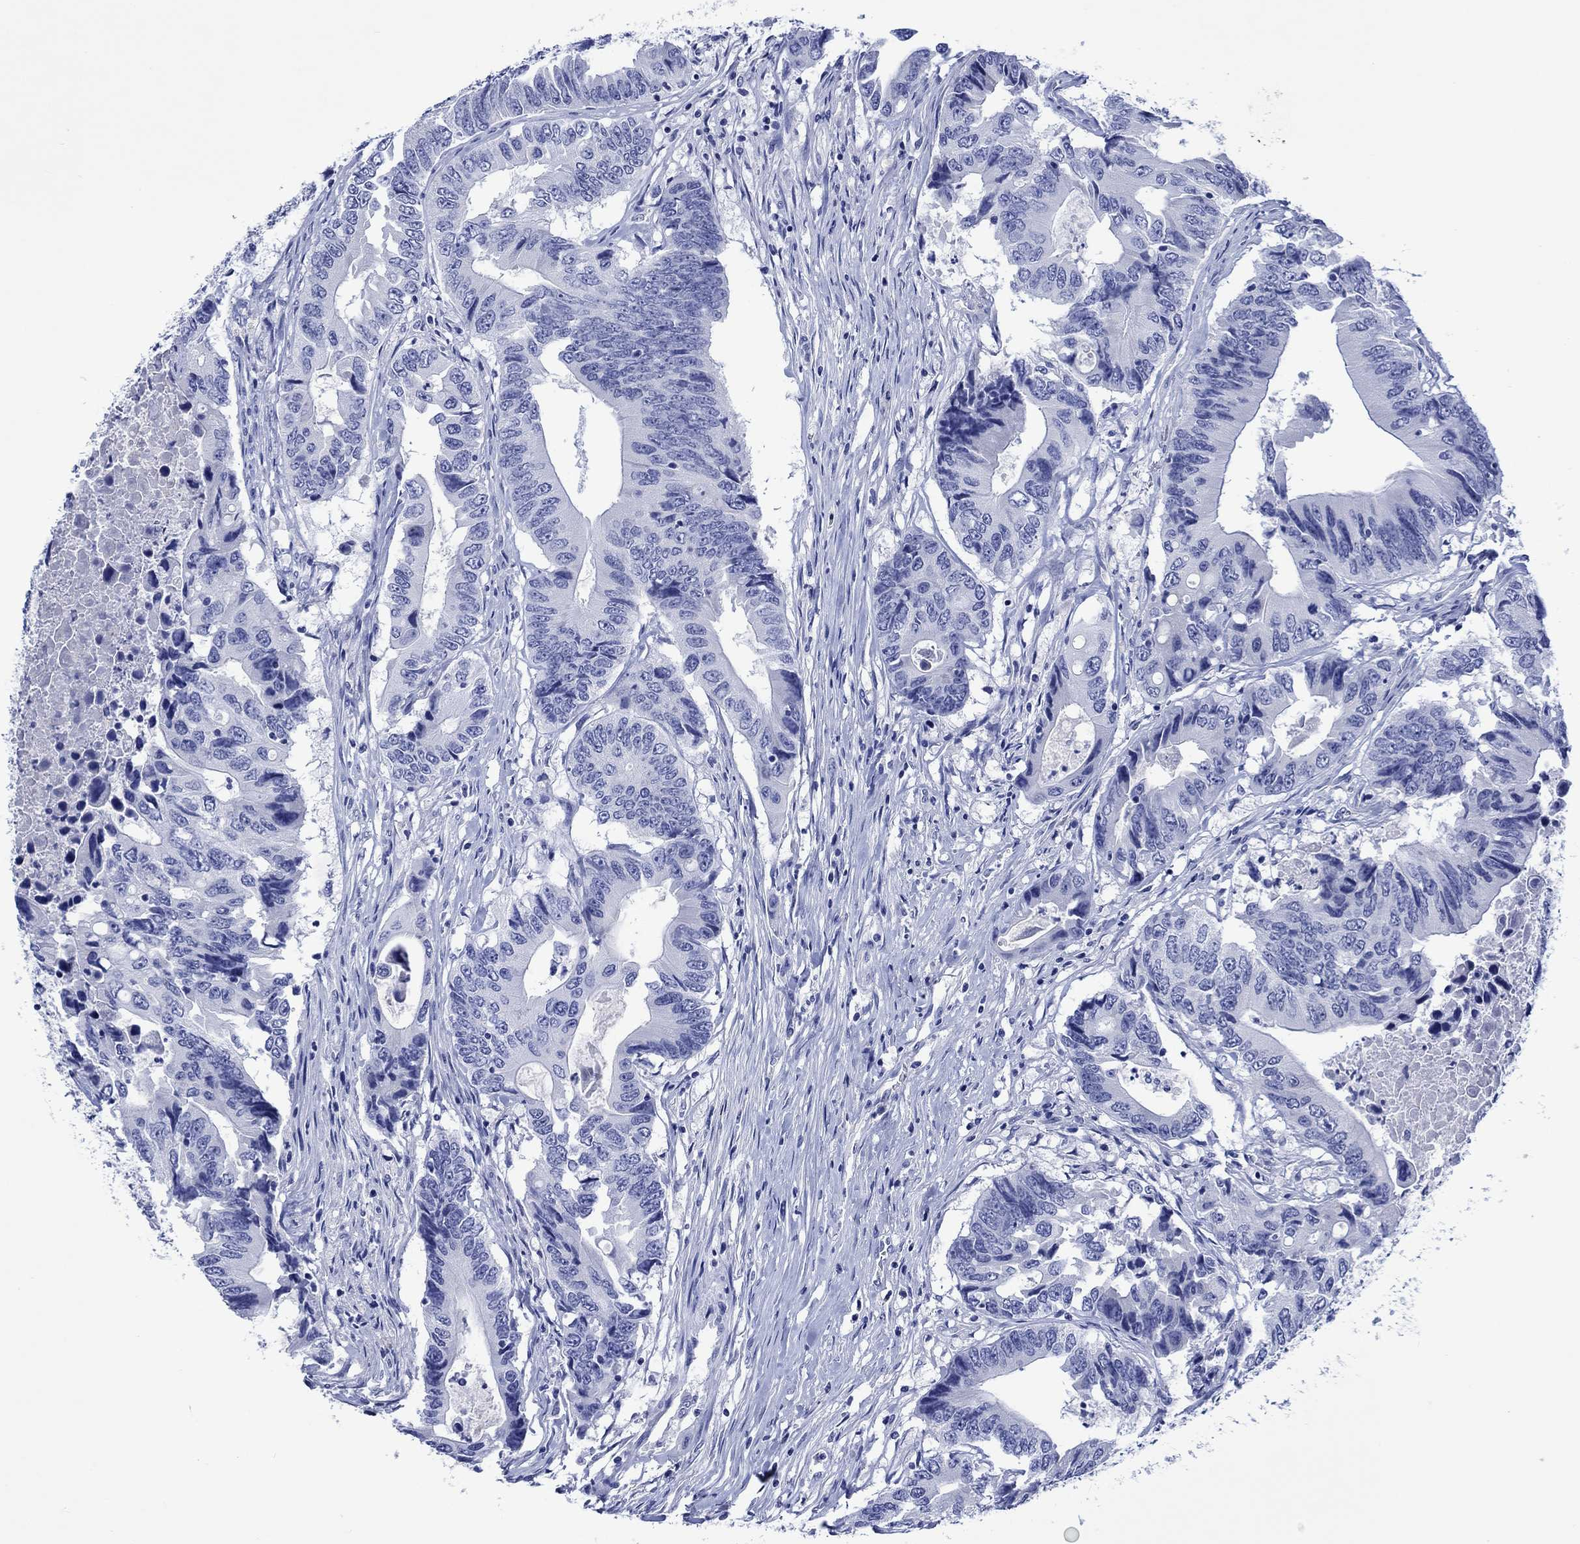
{"staining": {"intensity": "negative", "quantity": "none", "location": "none"}, "tissue": "colorectal cancer", "cell_type": "Tumor cells", "image_type": "cancer", "snomed": [{"axis": "morphology", "description": "Adenocarcinoma, NOS"}, {"axis": "topography", "description": "Colon"}], "caption": "Colorectal cancer was stained to show a protein in brown. There is no significant expression in tumor cells. (DAB immunohistochemistry (IHC) with hematoxylin counter stain).", "gene": "CACNG3", "patient": {"sex": "female", "age": 90}}